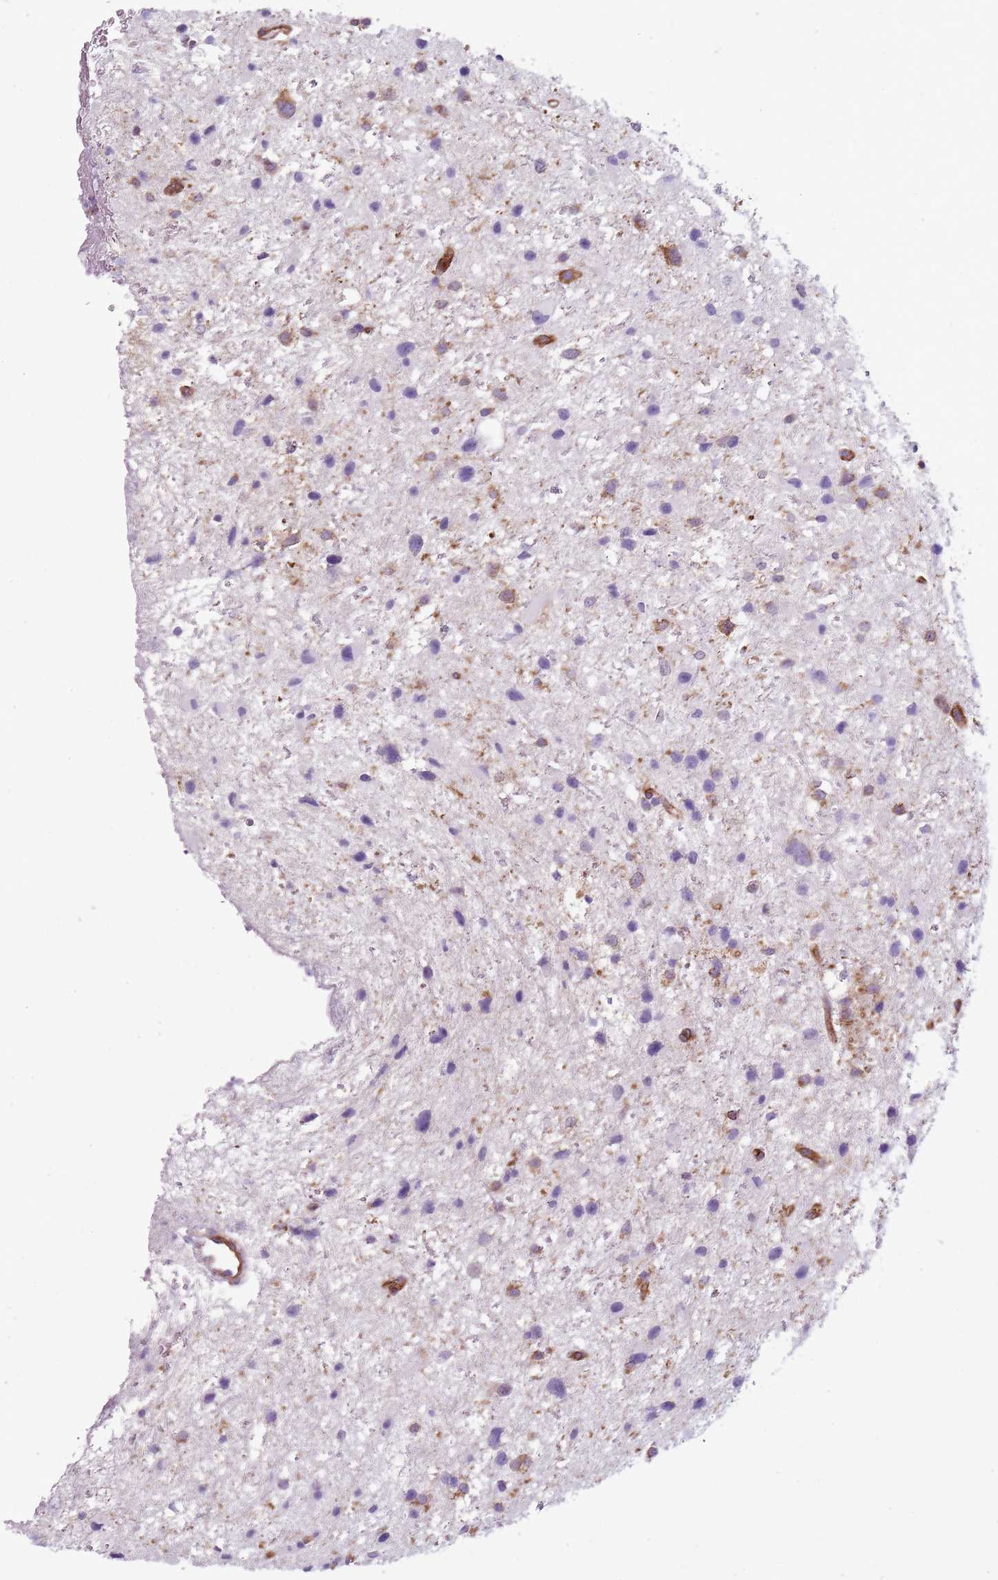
{"staining": {"intensity": "negative", "quantity": "none", "location": "none"}, "tissue": "glioma", "cell_type": "Tumor cells", "image_type": "cancer", "snomed": [{"axis": "morphology", "description": "Glioma, malignant, Low grade"}, {"axis": "topography", "description": "Brain"}], "caption": "Tumor cells are negative for protein expression in human glioma. (Brightfield microscopy of DAB immunohistochemistry (IHC) at high magnification).", "gene": "SNX1", "patient": {"sex": "female", "age": 32}}